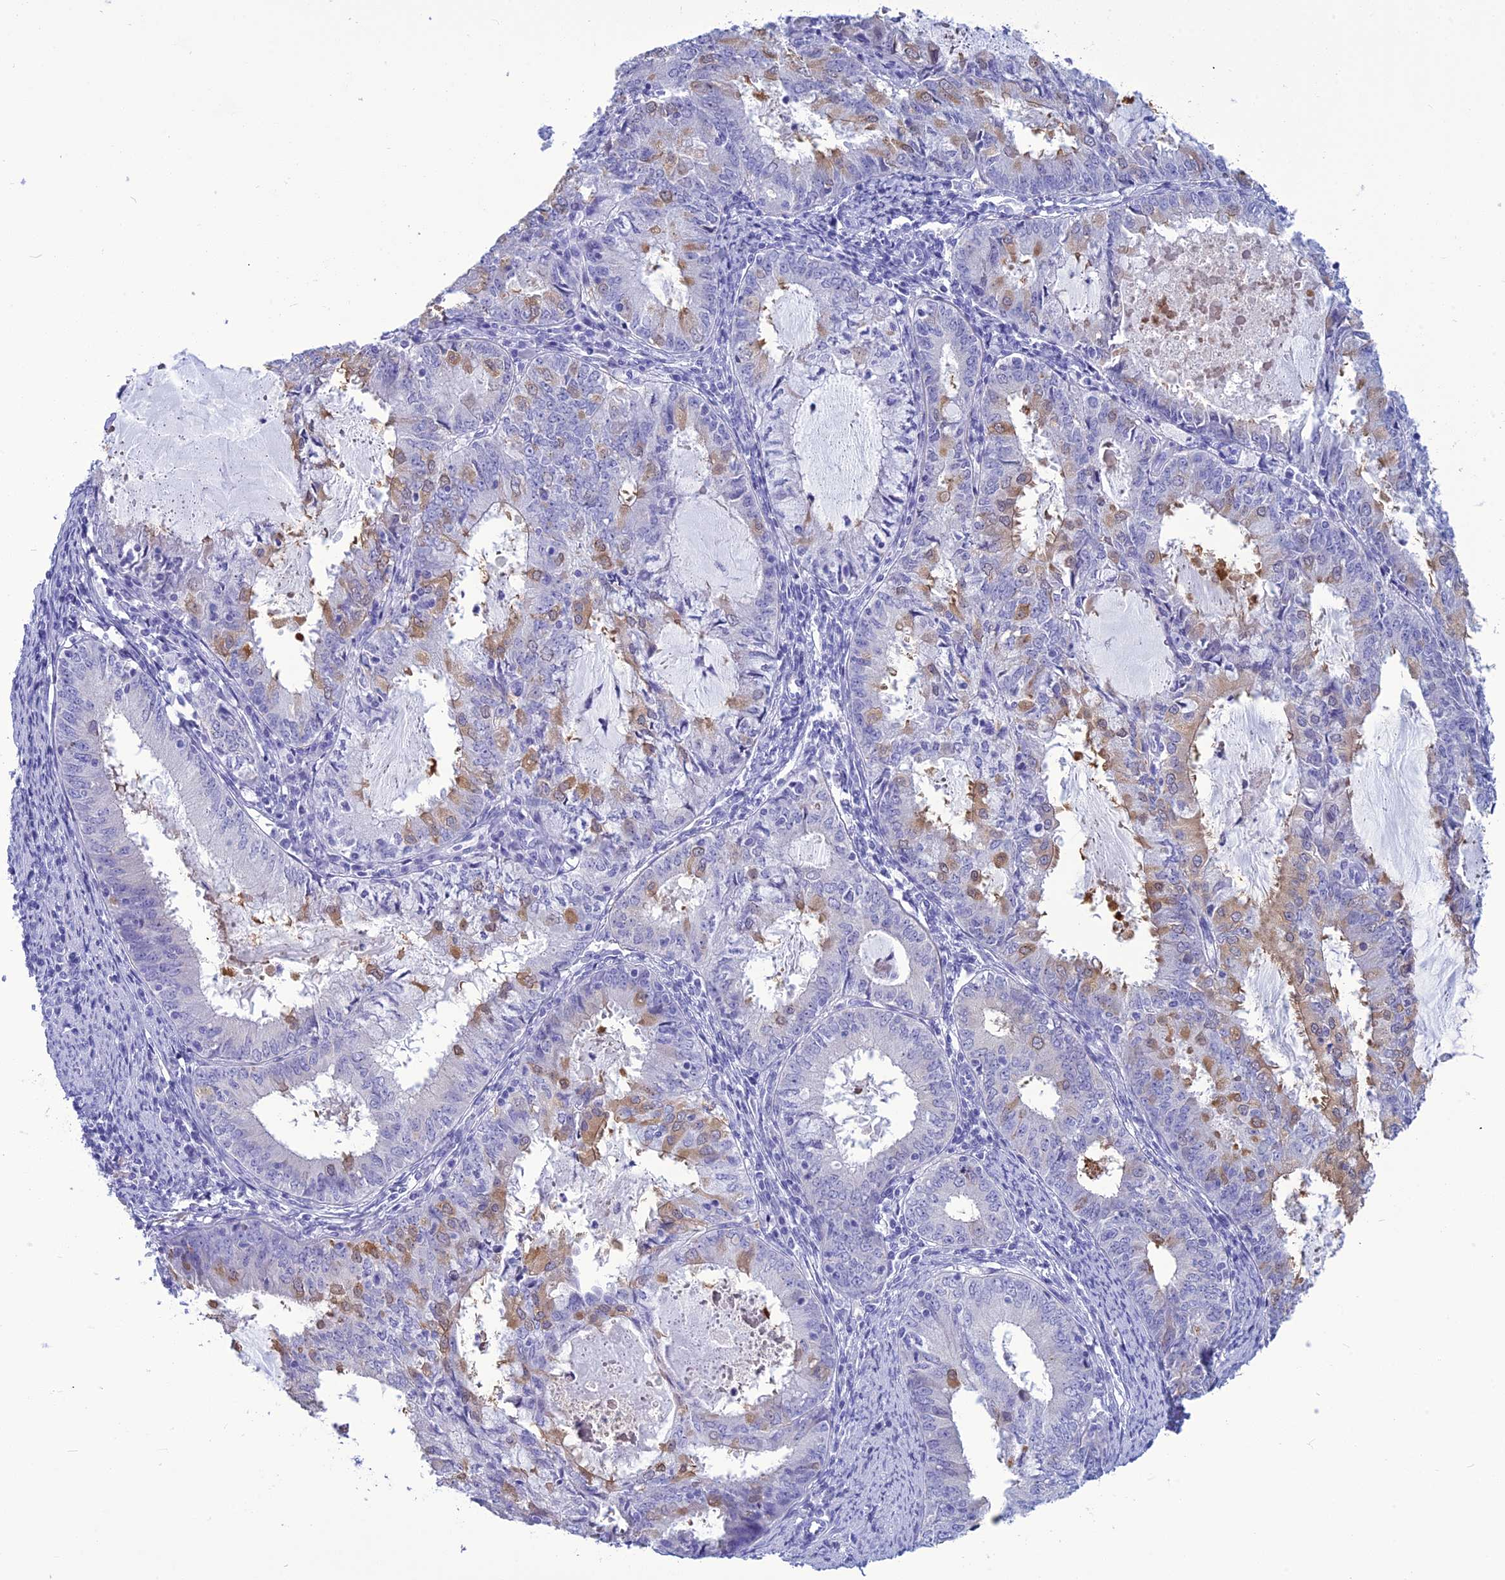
{"staining": {"intensity": "weak", "quantity": "<25%", "location": "cytoplasmic/membranous"}, "tissue": "endometrial cancer", "cell_type": "Tumor cells", "image_type": "cancer", "snomed": [{"axis": "morphology", "description": "Adenocarcinoma, NOS"}, {"axis": "topography", "description": "Endometrium"}], "caption": "Immunohistochemistry (IHC) of endometrial adenocarcinoma demonstrates no positivity in tumor cells. (Stains: DAB immunohistochemistry (IHC) with hematoxylin counter stain, Microscopy: brightfield microscopy at high magnification).", "gene": "BBS2", "patient": {"sex": "female", "age": 57}}